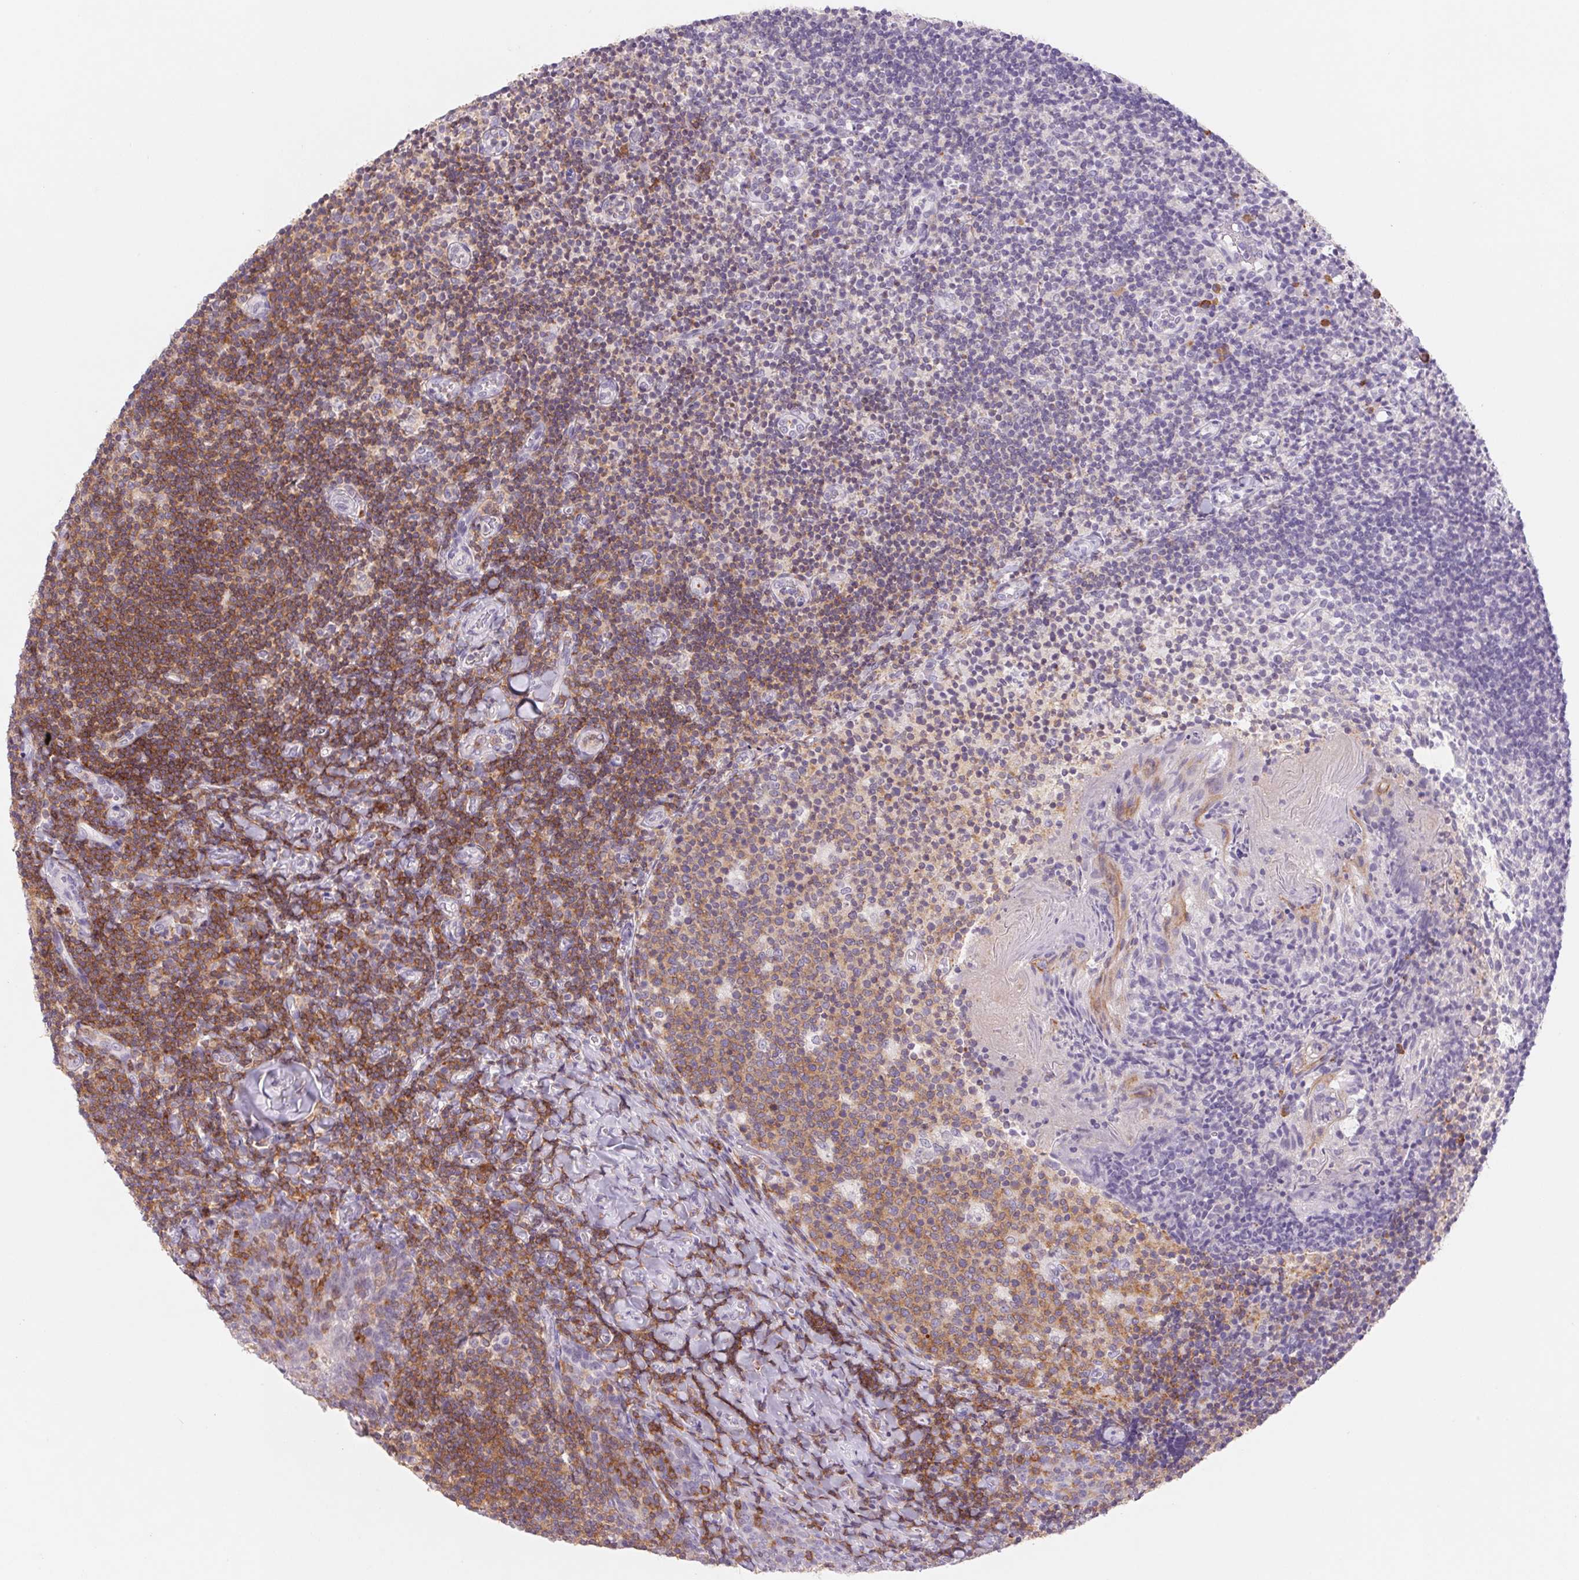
{"staining": {"intensity": "moderate", "quantity": "25%-75%", "location": "cytoplasmic/membranous"}, "tissue": "tonsil", "cell_type": "Non-germinal center cells", "image_type": "normal", "snomed": [{"axis": "morphology", "description": "Normal tissue, NOS"}, {"axis": "topography", "description": "Tonsil"}], "caption": "Immunohistochemistry (DAB) staining of normal human tonsil shows moderate cytoplasmic/membranous protein expression in approximately 25%-75% of non-germinal center cells. (brown staining indicates protein expression, while blue staining denotes nuclei).", "gene": "KIF26A", "patient": {"sex": "female", "age": 10}}